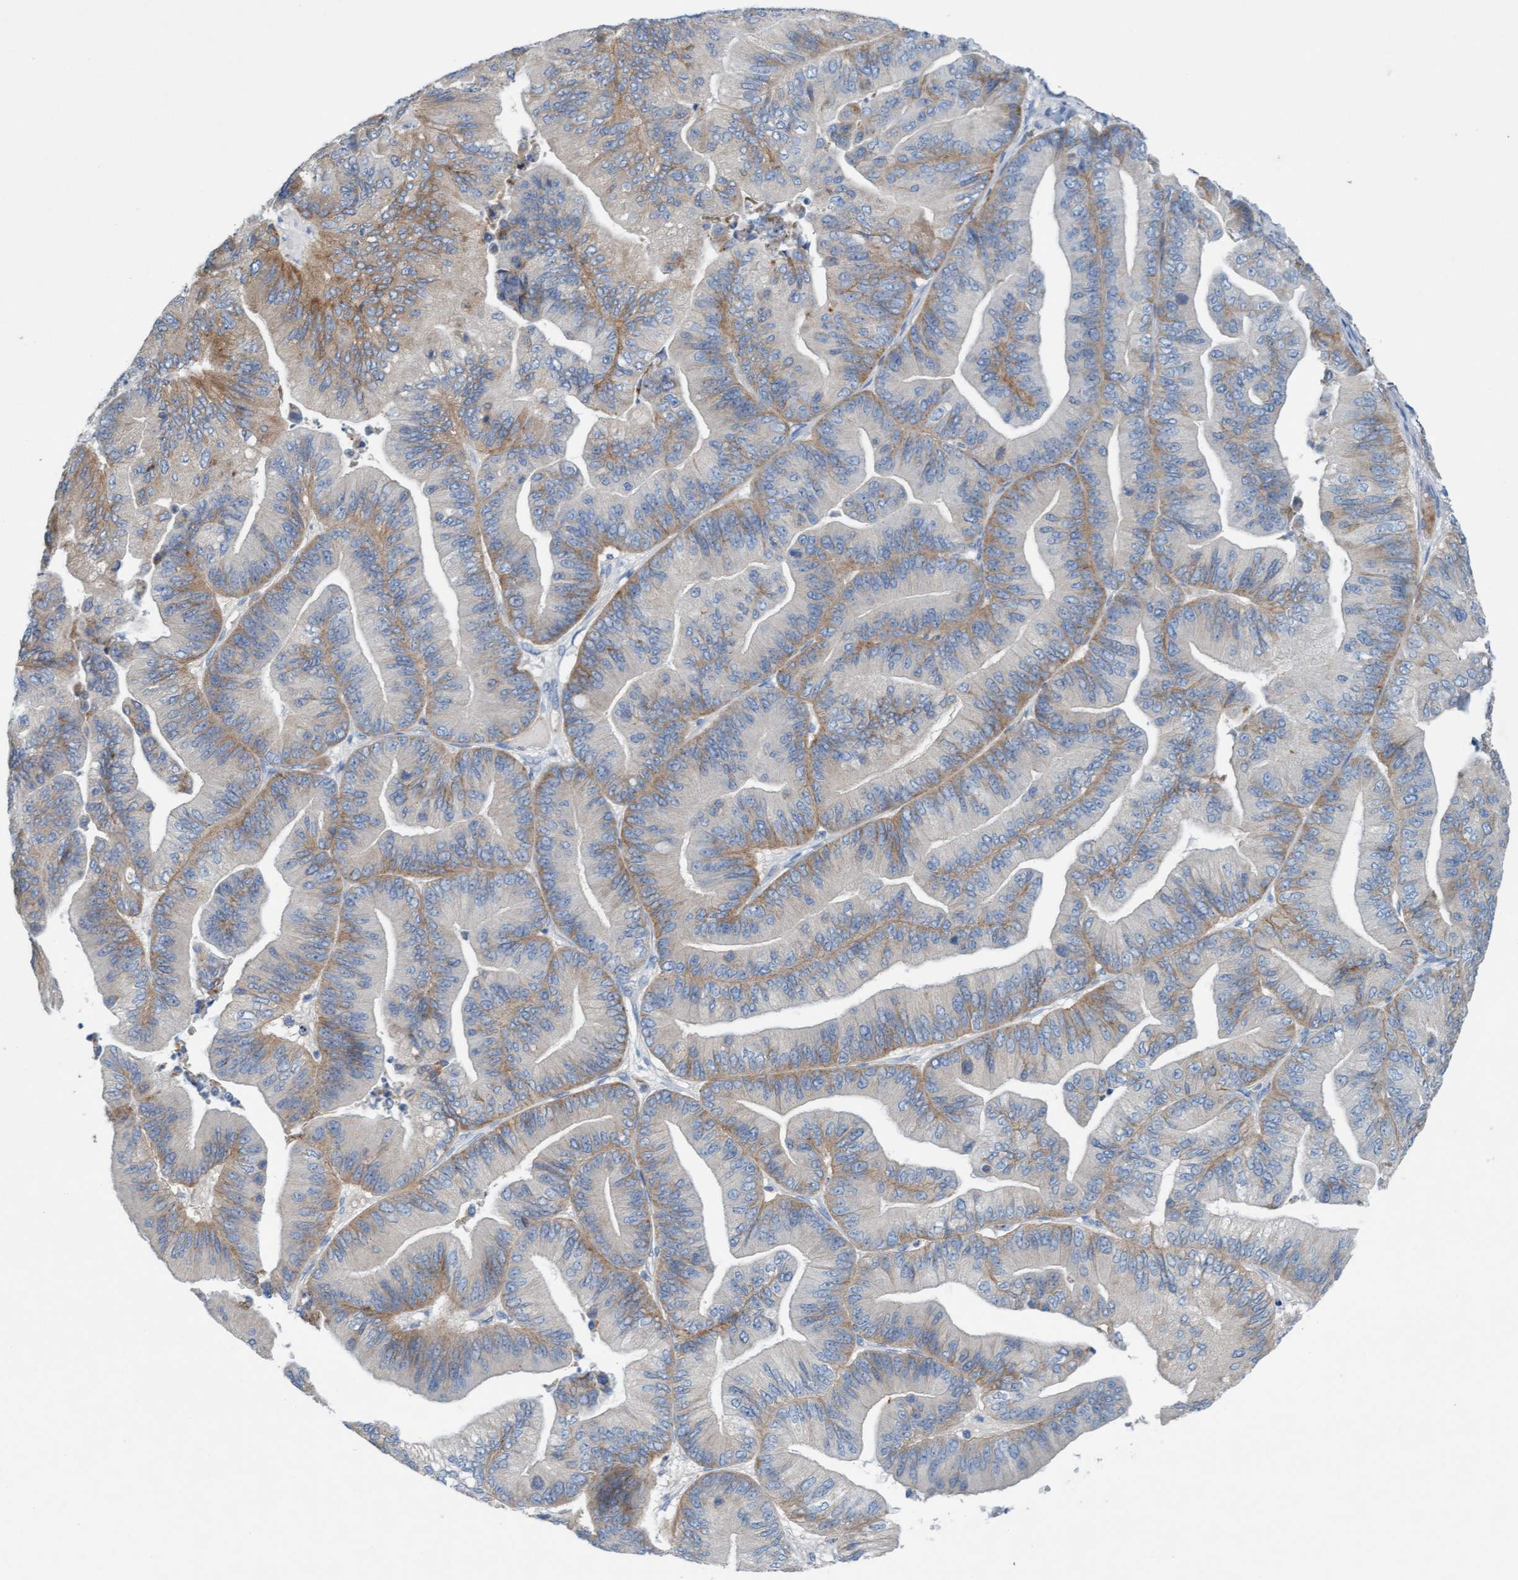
{"staining": {"intensity": "moderate", "quantity": ">75%", "location": "cytoplasmic/membranous"}, "tissue": "ovarian cancer", "cell_type": "Tumor cells", "image_type": "cancer", "snomed": [{"axis": "morphology", "description": "Cystadenocarcinoma, mucinous, NOS"}, {"axis": "topography", "description": "Ovary"}], "caption": "A micrograph of human ovarian cancer (mucinous cystadenocarcinoma) stained for a protein shows moderate cytoplasmic/membranous brown staining in tumor cells. (IHC, brightfield microscopy, high magnification).", "gene": "SIGIRR", "patient": {"sex": "female", "age": 61}}